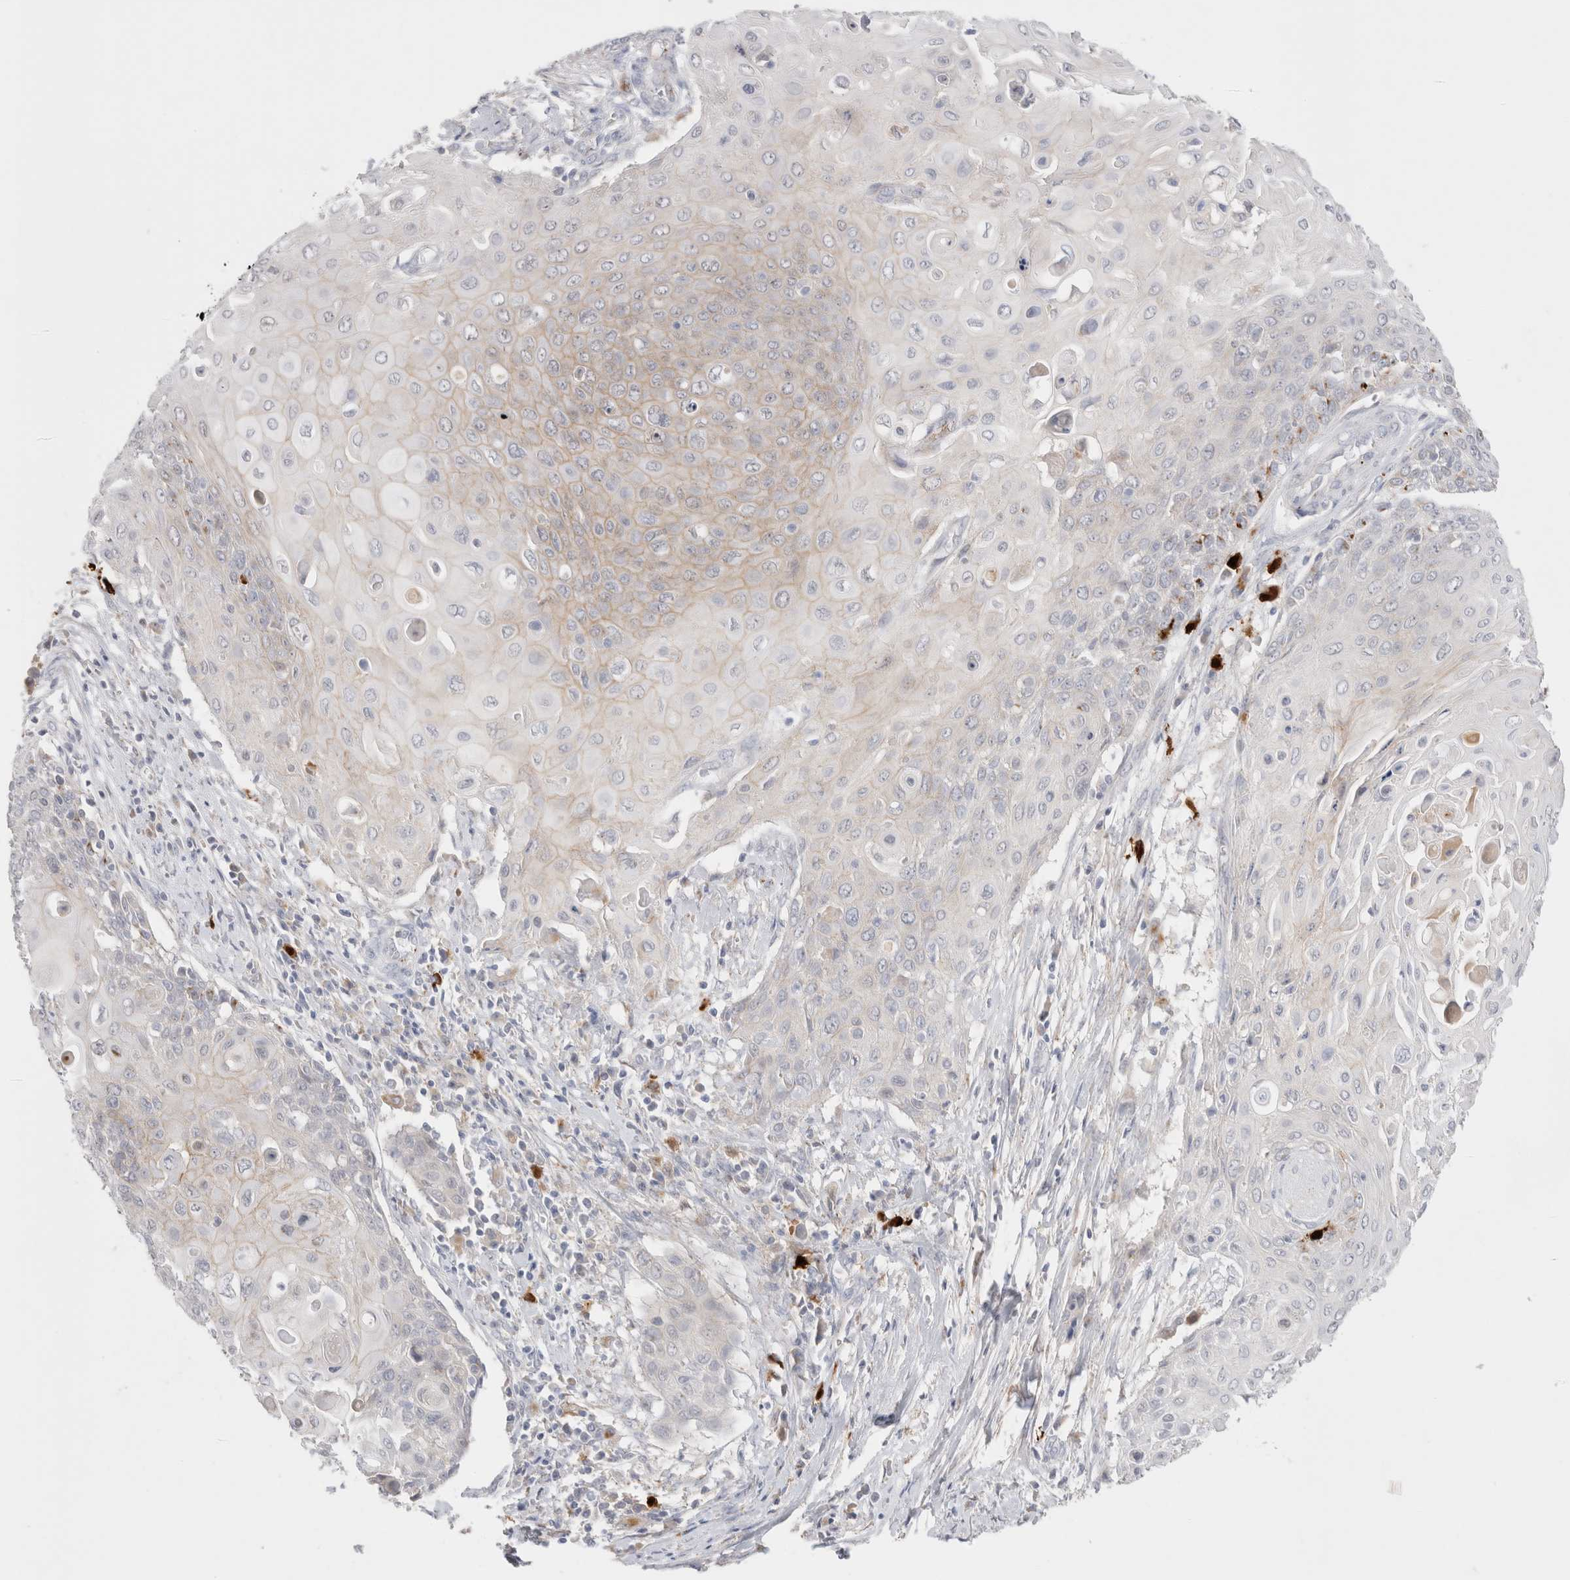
{"staining": {"intensity": "negative", "quantity": "none", "location": "none"}, "tissue": "cervical cancer", "cell_type": "Tumor cells", "image_type": "cancer", "snomed": [{"axis": "morphology", "description": "Squamous cell carcinoma, NOS"}, {"axis": "topography", "description": "Cervix"}], "caption": "Tumor cells are negative for brown protein staining in squamous cell carcinoma (cervical).", "gene": "HPGDS", "patient": {"sex": "female", "age": 39}}